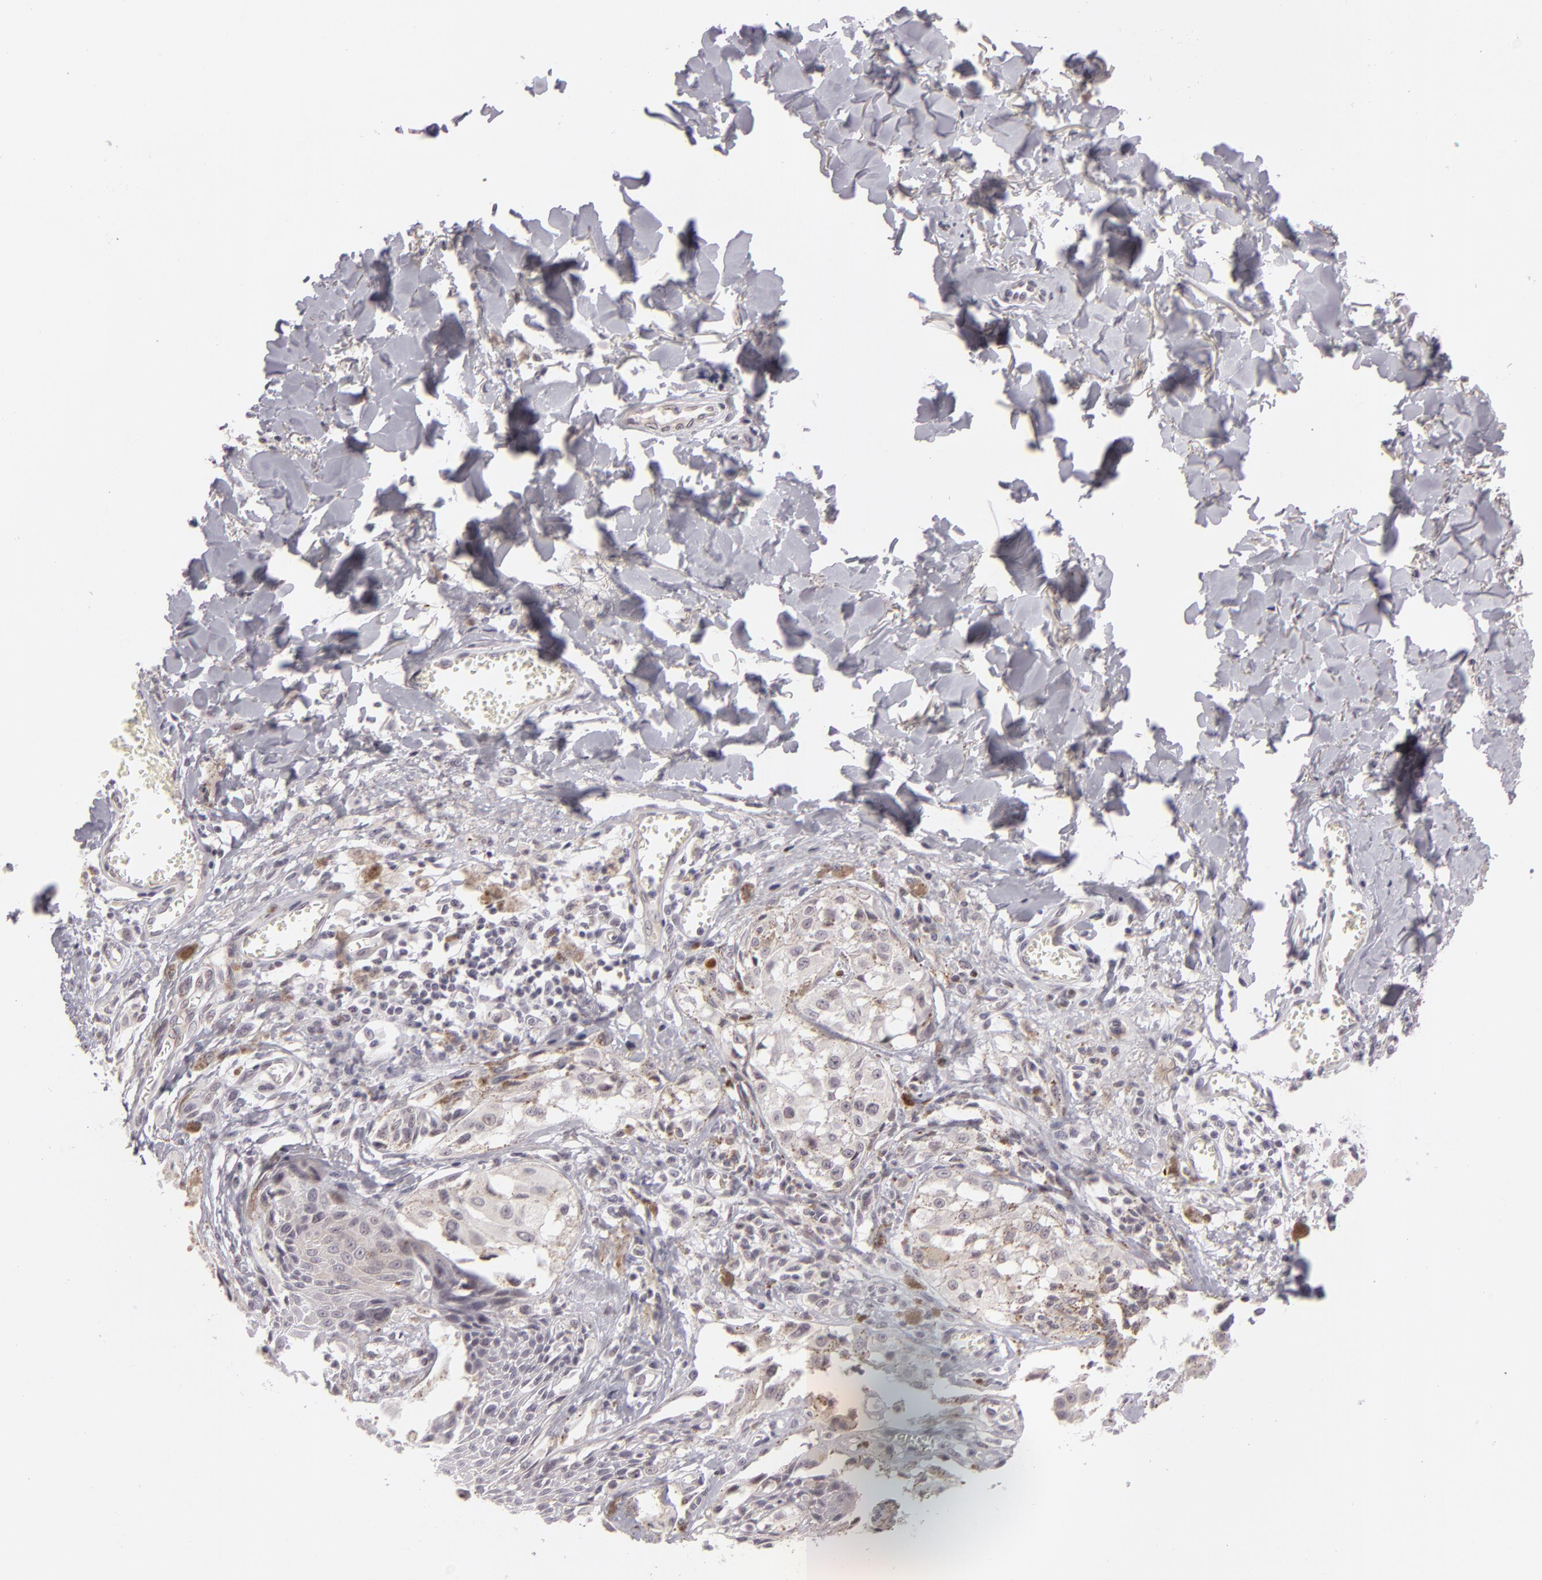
{"staining": {"intensity": "negative", "quantity": "none", "location": "none"}, "tissue": "melanoma", "cell_type": "Tumor cells", "image_type": "cancer", "snomed": [{"axis": "morphology", "description": "Malignant melanoma, NOS"}, {"axis": "topography", "description": "Skin"}], "caption": "The micrograph displays no significant staining in tumor cells of malignant melanoma.", "gene": "ZNF205", "patient": {"sex": "female", "age": 82}}